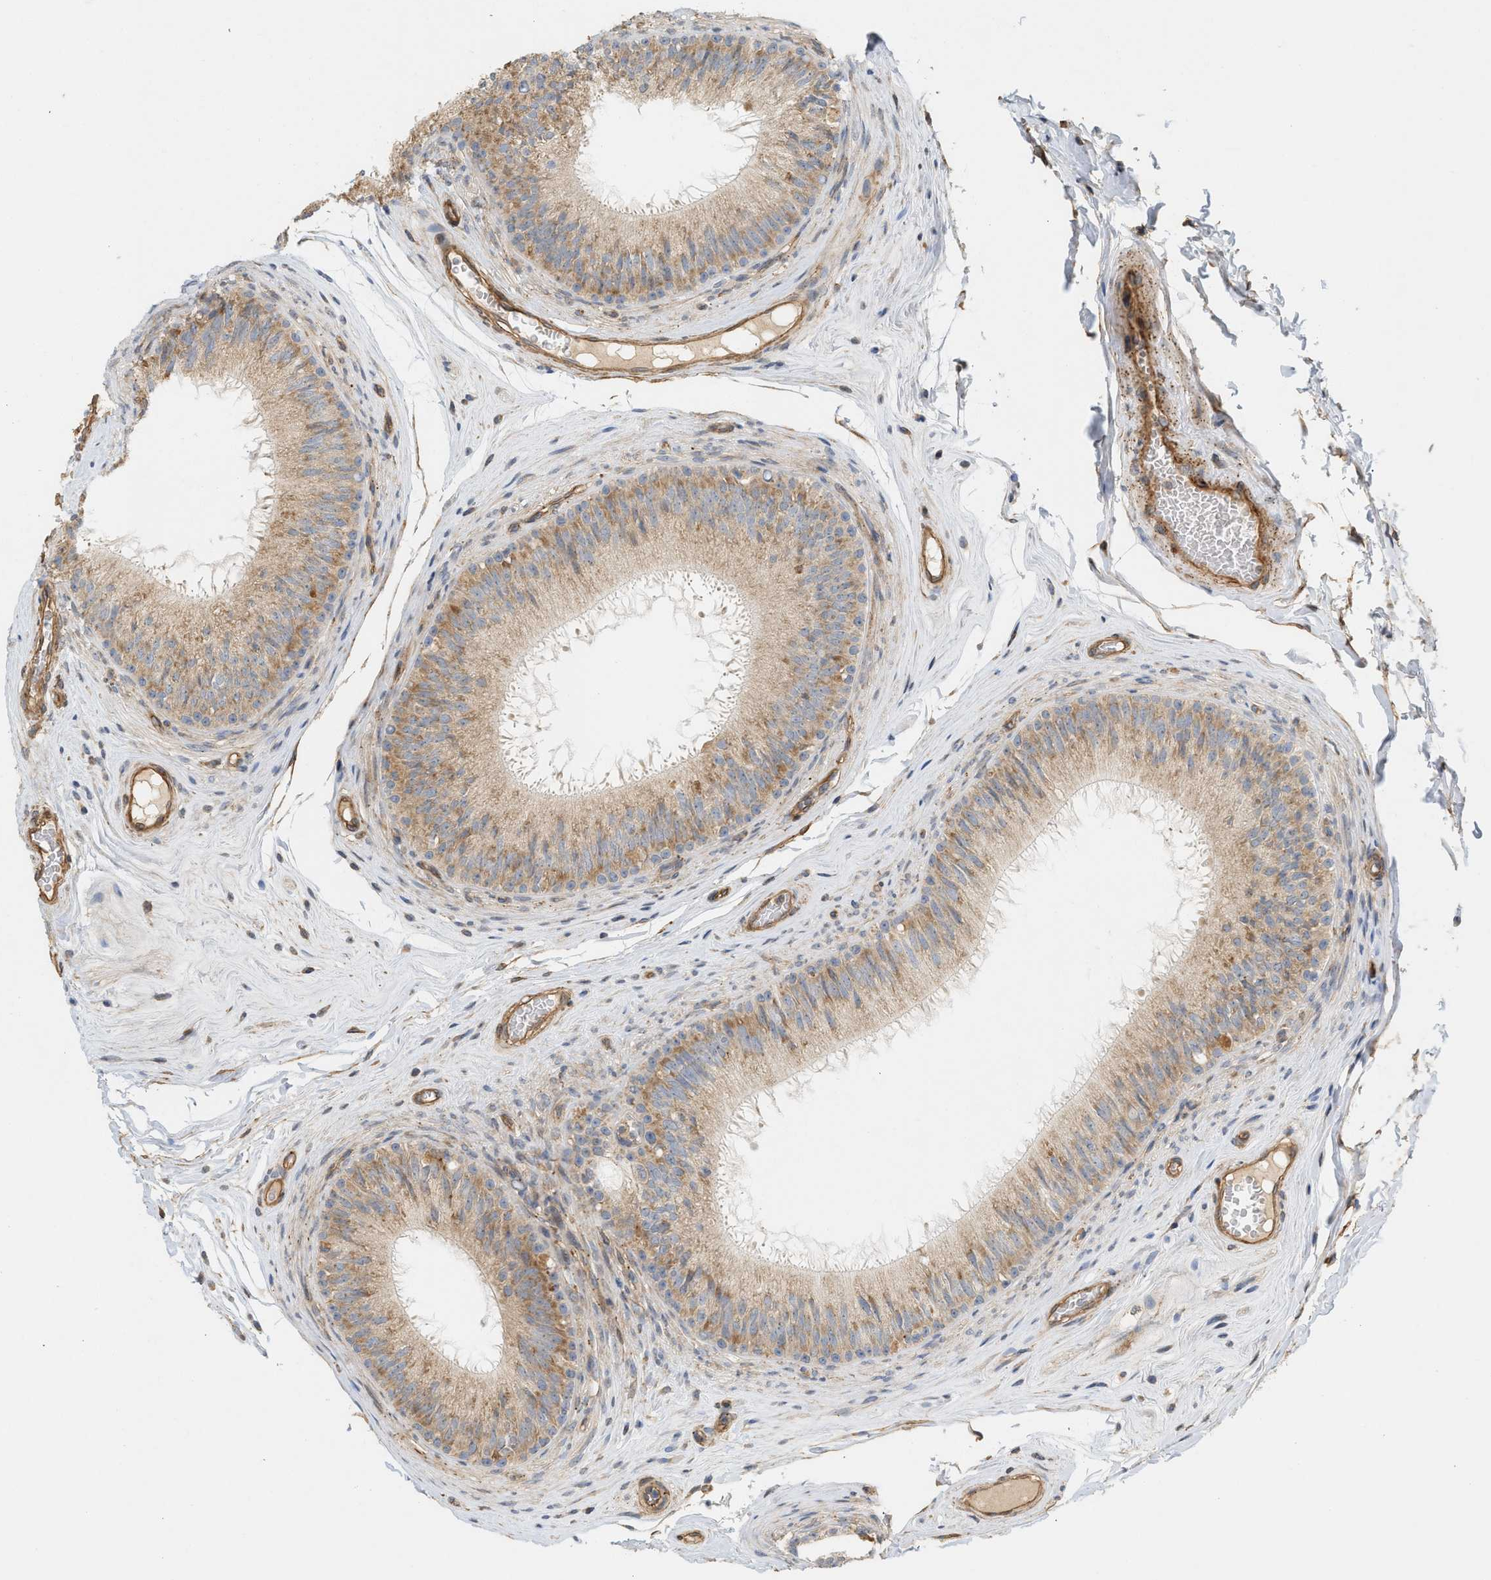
{"staining": {"intensity": "moderate", "quantity": ">75%", "location": "cytoplasmic/membranous"}, "tissue": "epididymis", "cell_type": "Glandular cells", "image_type": "normal", "snomed": [{"axis": "morphology", "description": "Normal tissue, NOS"}, {"axis": "topography", "description": "Testis"}, {"axis": "topography", "description": "Epididymis"}], "caption": "Immunohistochemical staining of benign human epididymis exhibits moderate cytoplasmic/membranous protein staining in about >75% of glandular cells.", "gene": "SVOP", "patient": {"sex": "male", "age": 36}}